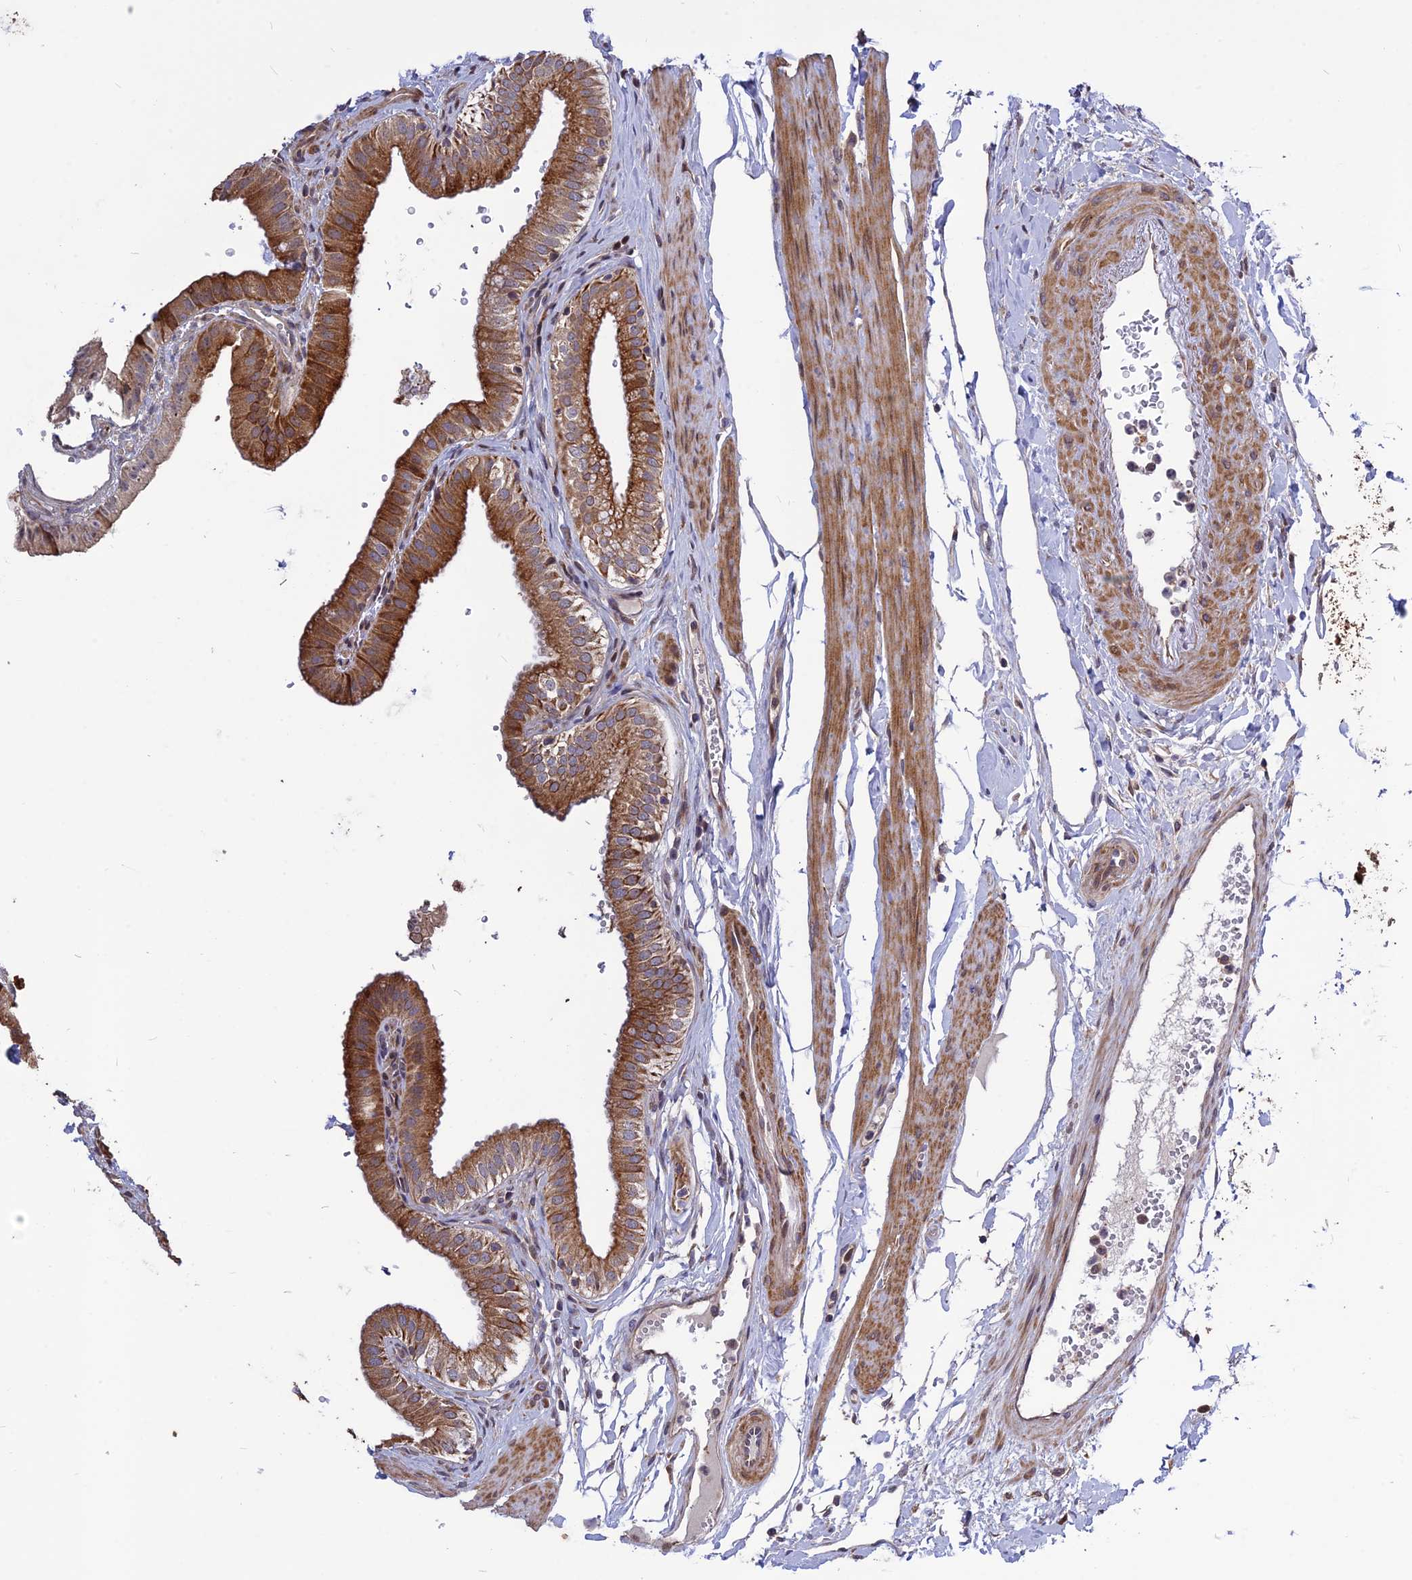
{"staining": {"intensity": "strong", "quantity": ">75%", "location": "cytoplasmic/membranous,nuclear"}, "tissue": "gallbladder", "cell_type": "Glandular cells", "image_type": "normal", "snomed": [{"axis": "morphology", "description": "Normal tissue, NOS"}, {"axis": "topography", "description": "Gallbladder"}], "caption": "Immunohistochemistry of normal human gallbladder exhibits high levels of strong cytoplasmic/membranous,nuclear staining in about >75% of glandular cells.", "gene": "SPG21", "patient": {"sex": "female", "age": 61}}